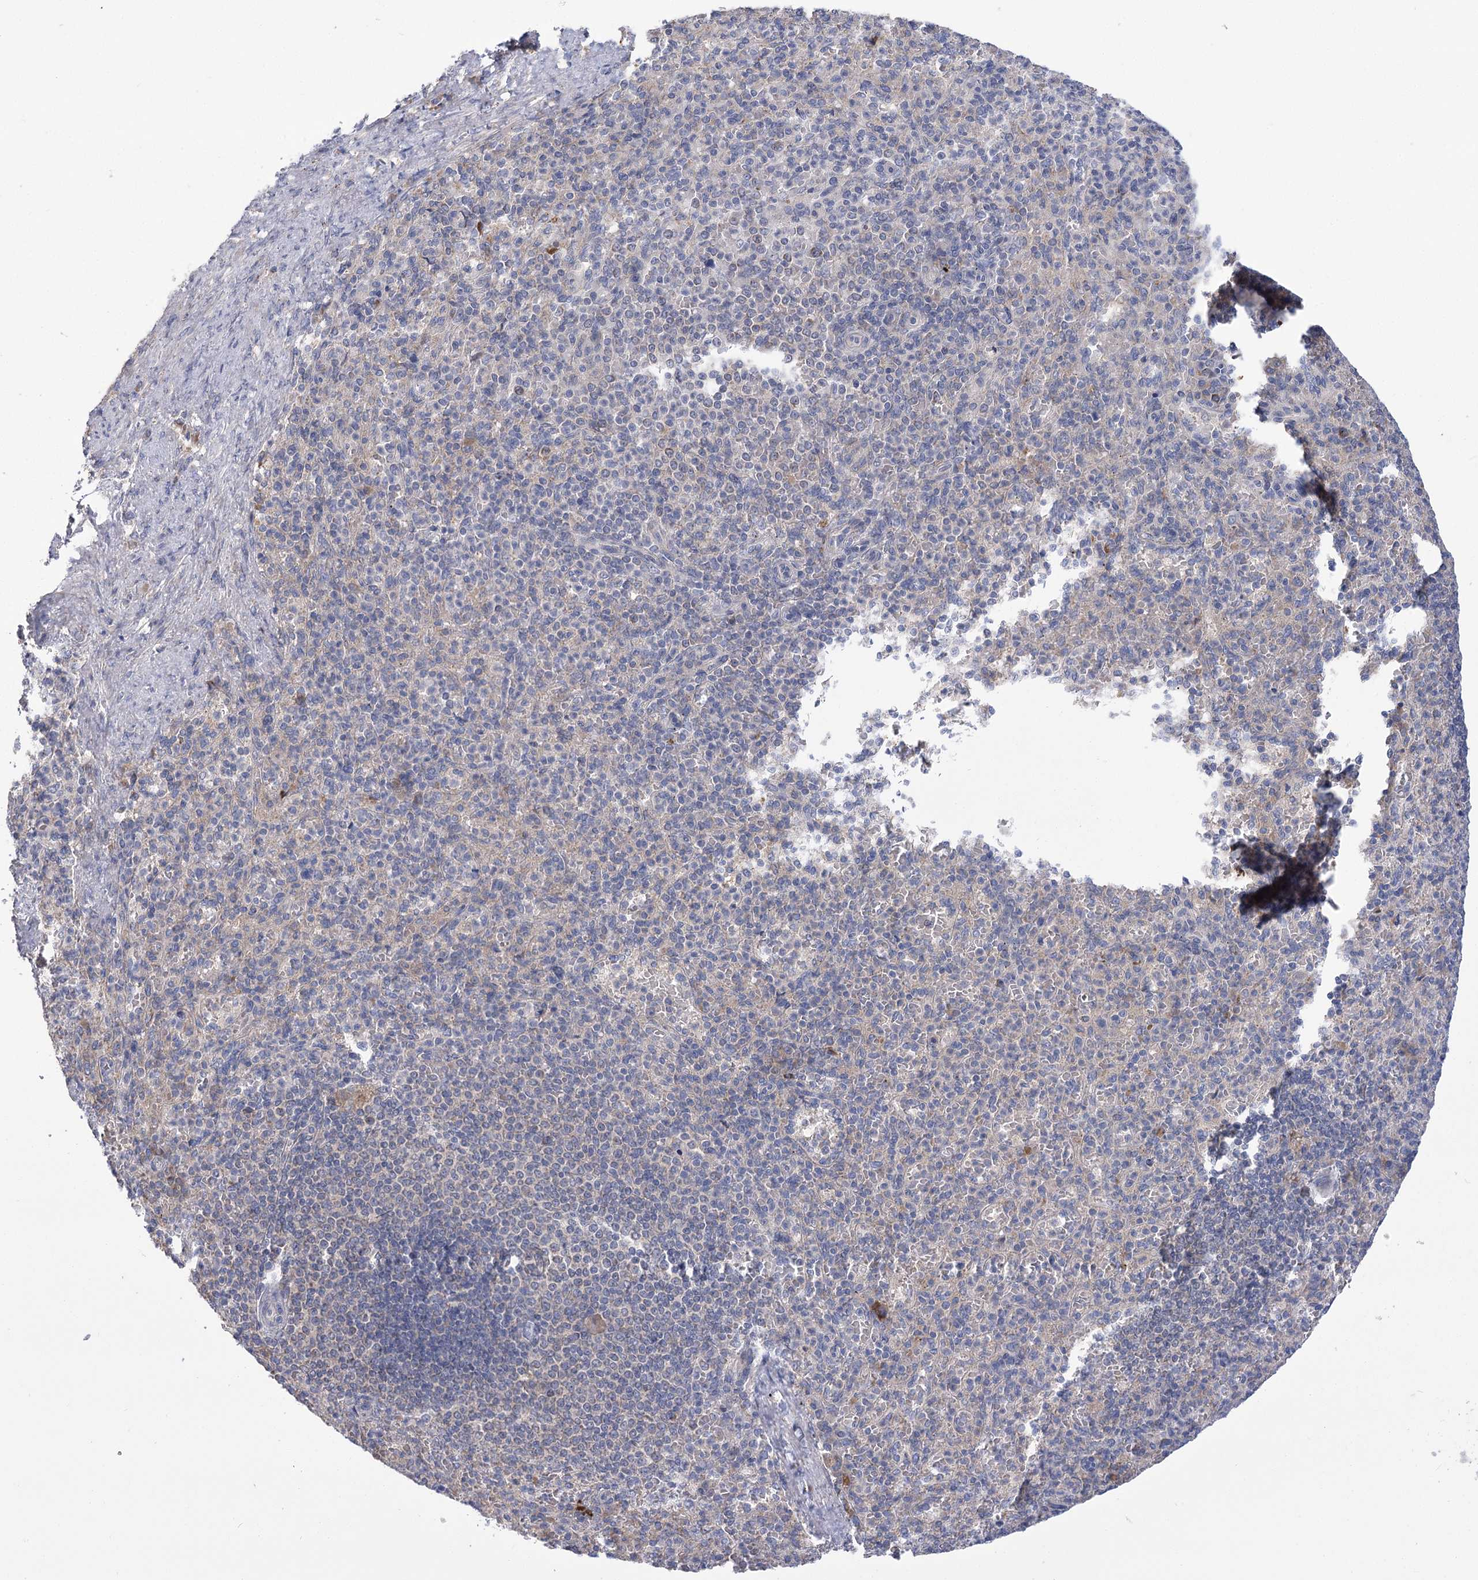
{"staining": {"intensity": "negative", "quantity": "none", "location": "none"}, "tissue": "spleen", "cell_type": "Cells in red pulp", "image_type": "normal", "snomed": [{"axis": "morphology", "description": "Normal tissue, NOS"}, {"axis": "topography", "description": "Spleen"}], "caption": "An immunohistochemistry (IHC) photomicrograph of unremarkable spleen is shown. There is no staining in cells in red pulp of spleen. (DAB immunohistochemistry (IHC) with hematoxylin counter stain).", "gene": "PBLD", "patient": {"sex": "female", "age": 74}}